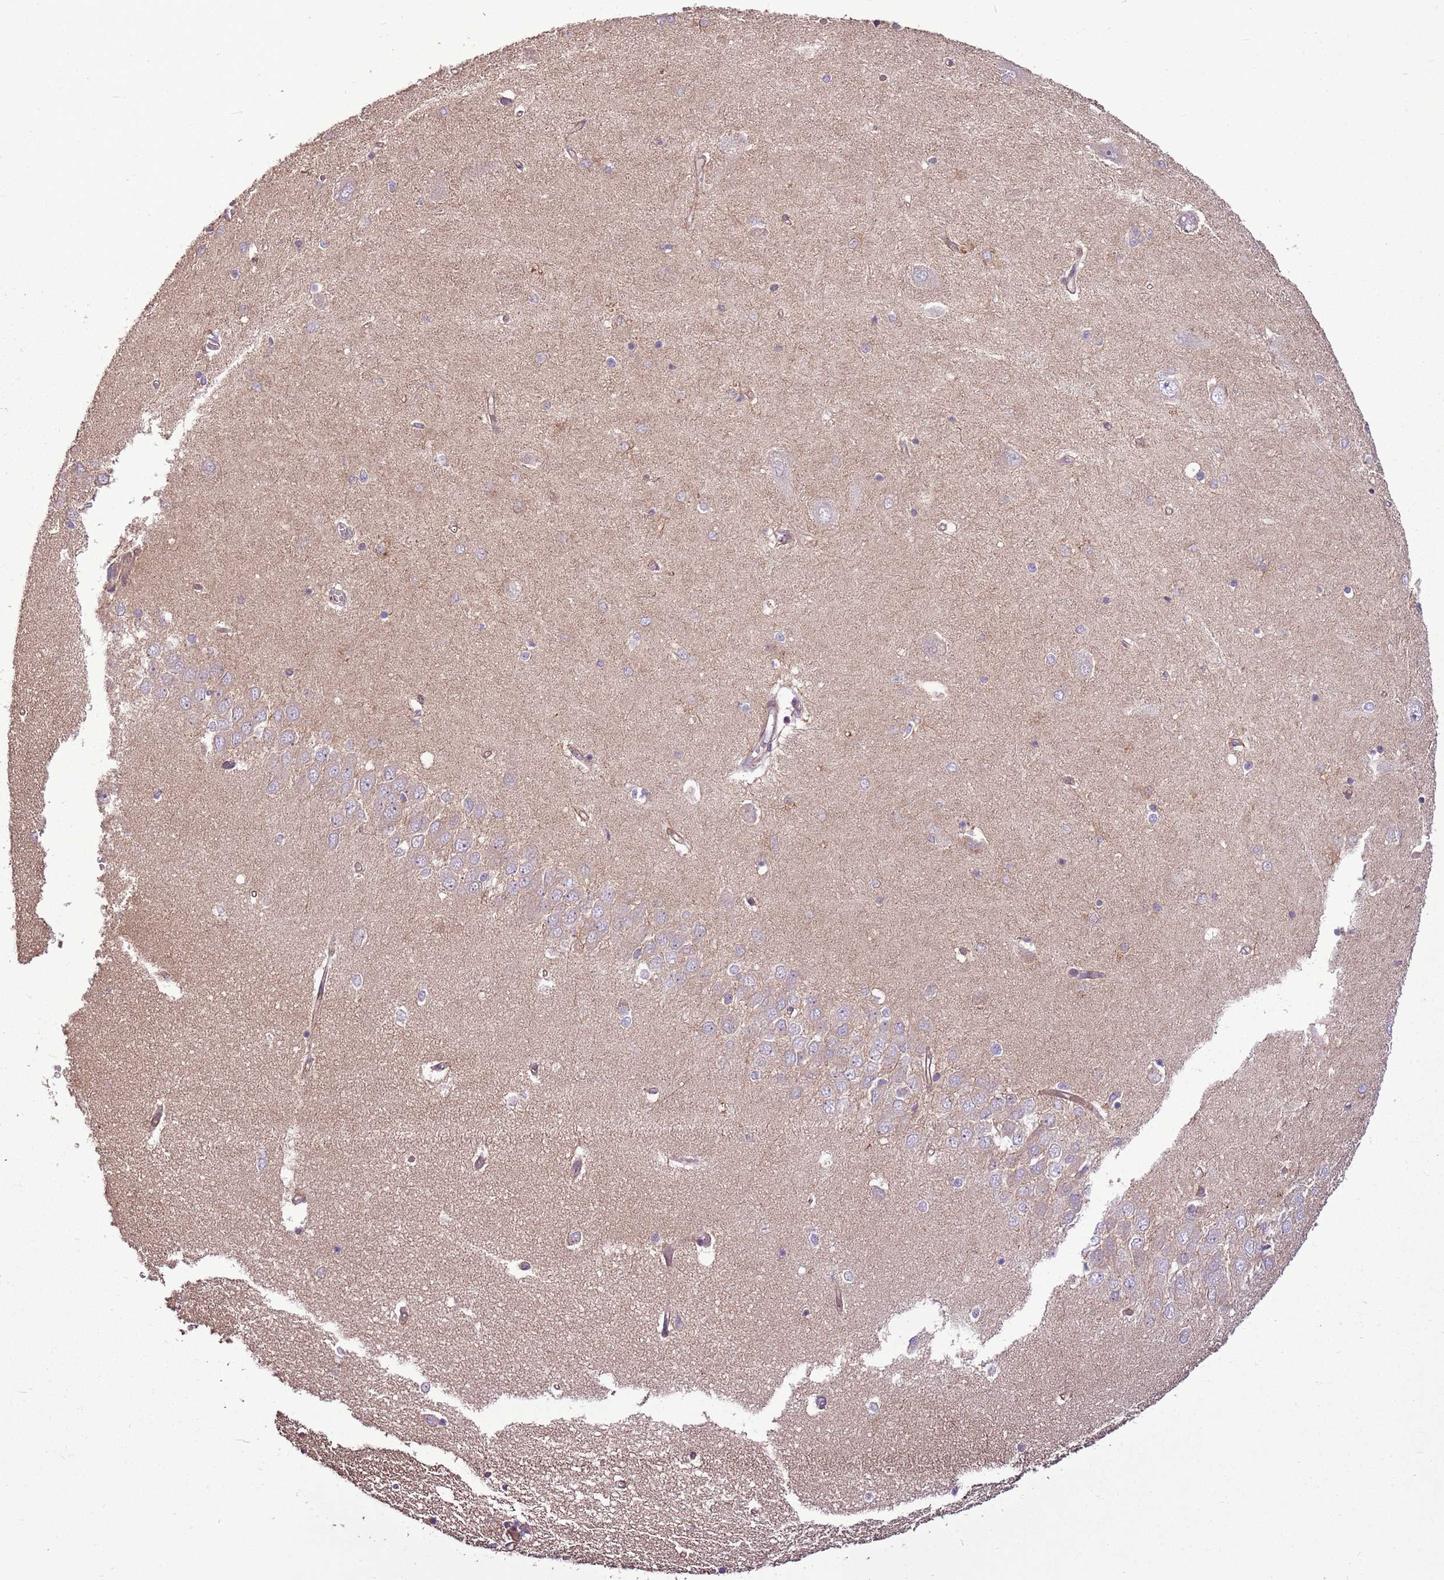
{"staining": {"intensity": "negative", "quantity": "none", "location": "none"}, "tissue": "hippocampus", "cell_type": "Glial cells", "image_type": "normal", "snomed": [{"axis": "morphology", "description": "Normal tissue, NOS"}, {"axis": "topography", "description": "Hippocampus"}], "caption": "Immunohistochemistry (IHC) photomicrograph of normal hippocampus: hippocampus stained with DAB displays no significant protein staining in glial cells.", "gene": "ANKRD24", "patient": {"sex": "male", "age": 45}}